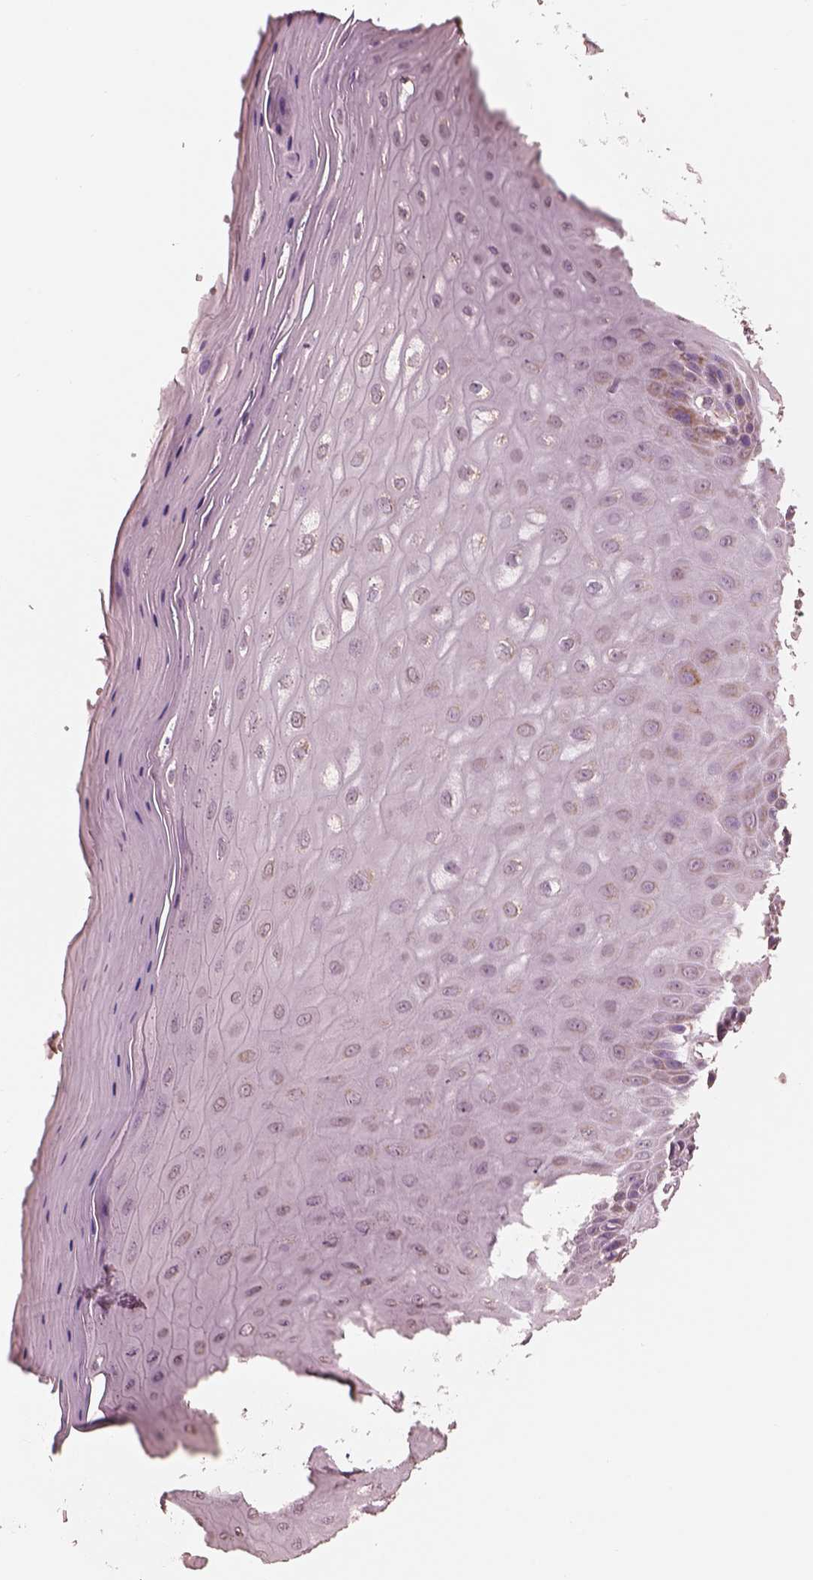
{"staining": {"intensity": "weak", "quantity": "<25%", "location": "cytoplasmic/membranous"}, "tissue": "vagina", "cell_type": "Squamous epithelial cells", "image_type": "normal", "snomed": [{"axis": "morphology", "description": "Normal tissue, NOS"}, {"axis": "topography", "description": "Vagina"}], "caption": "The immunohistochemistry (IHC) image has no significant staining in squamous epithelial cells of vagina. (DAB (3,3'-diaminobenzidine) immunohistochemistry (IHC), high magnification).", "gene": "ENTPD6", "patient": {"sex": "female", "age": 83}}